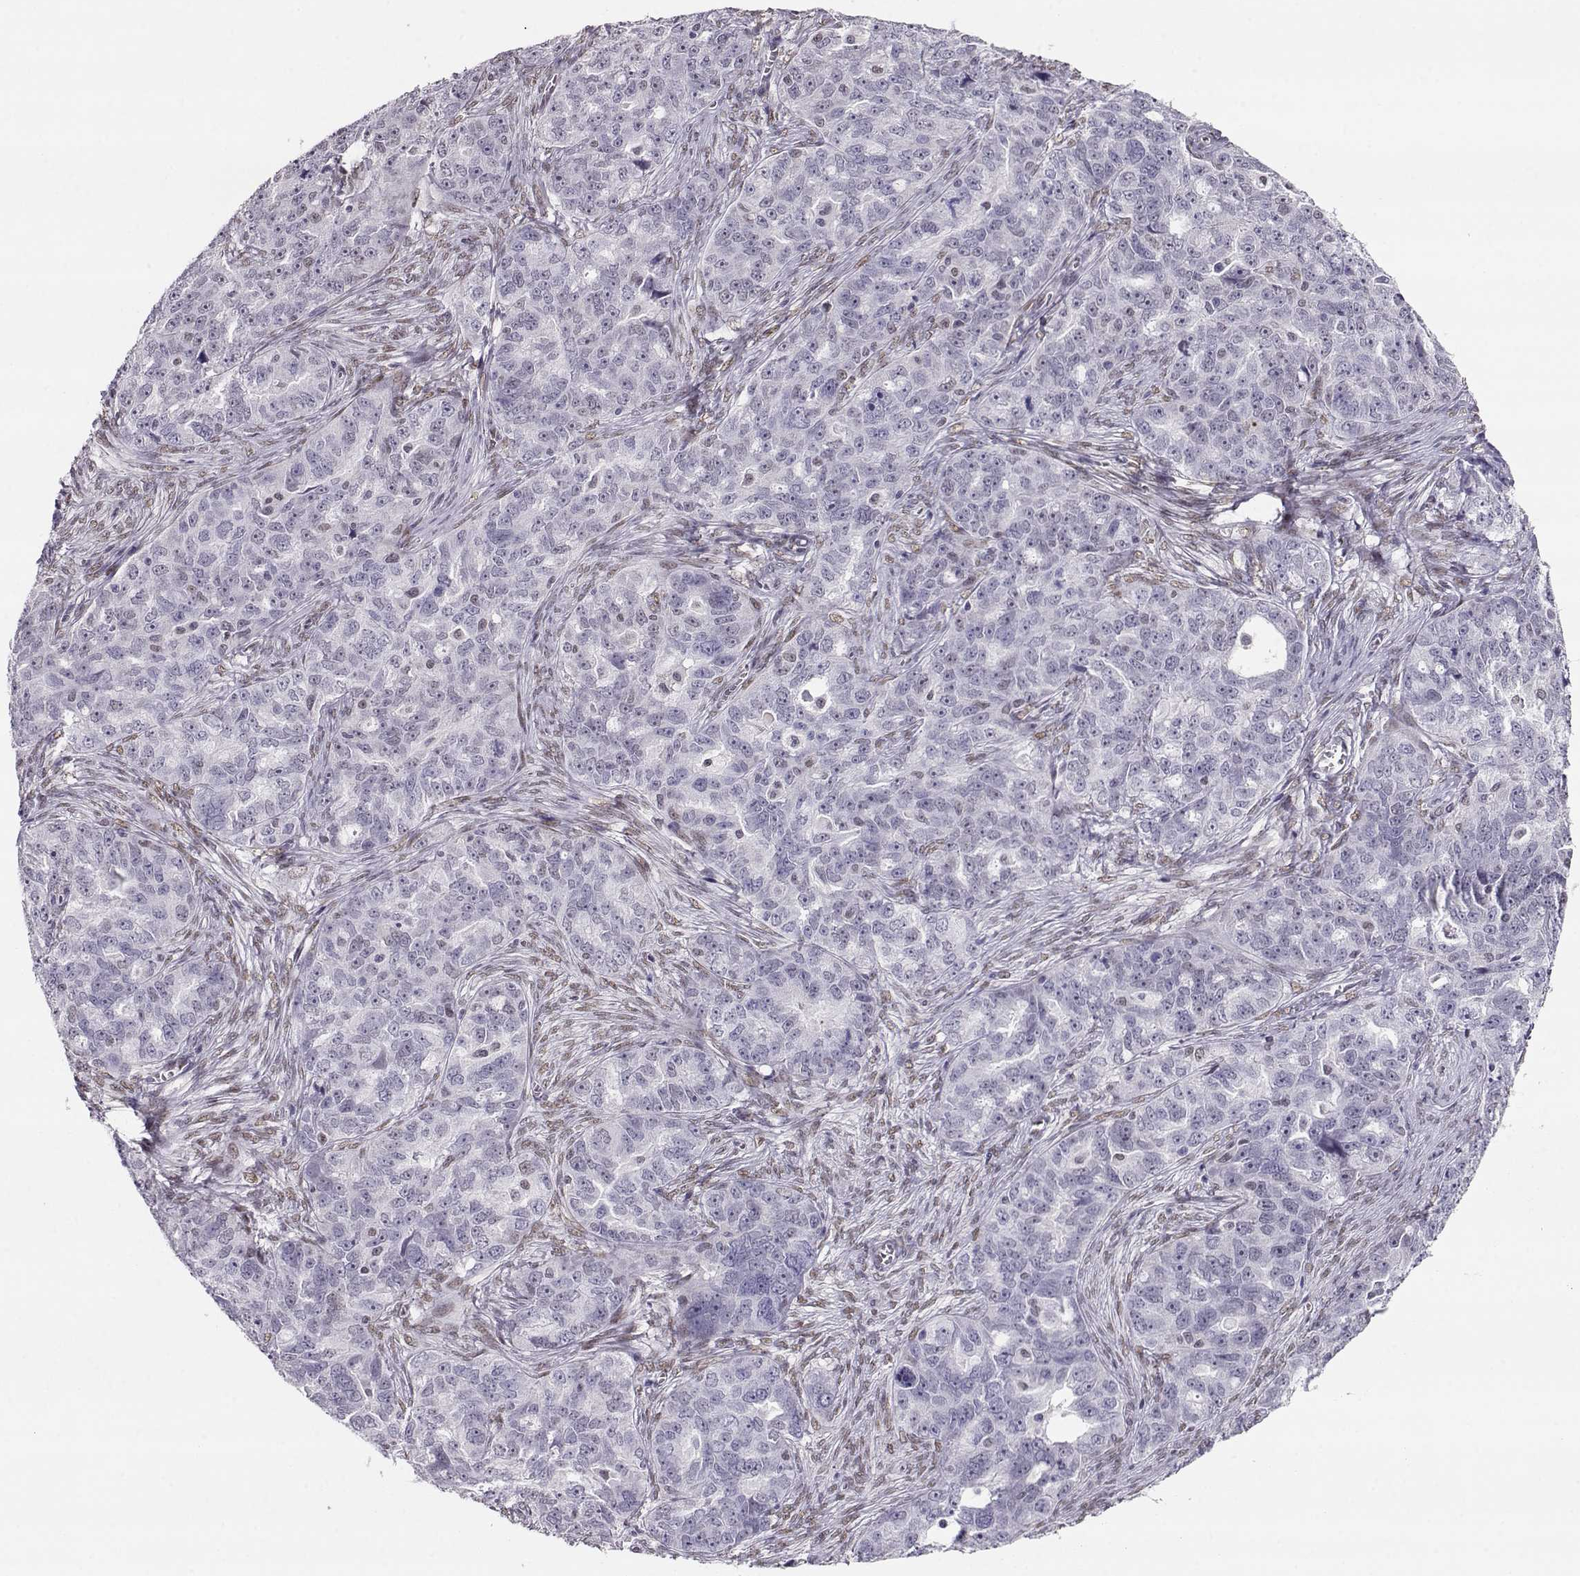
{"staining": {"intensity": "negative", "quantity": "none", "location": "none"}, "tissue": "ovarian cancer", "cell_type": "Tumor cells", "image_type": "cancer", "snomed": [{"axis": "morphology", "description": "Cystadenocarcinoma, serous, NOS"}, {"axis": "topography", "description": "Ovary"}], "caption": "IHC histopathology image of ovarian cancer stained for a protein (brown), which demonstrates no positivity in tumor cells.", "gene": "POLI", "patient": {"sex": "female", "age": 51}}